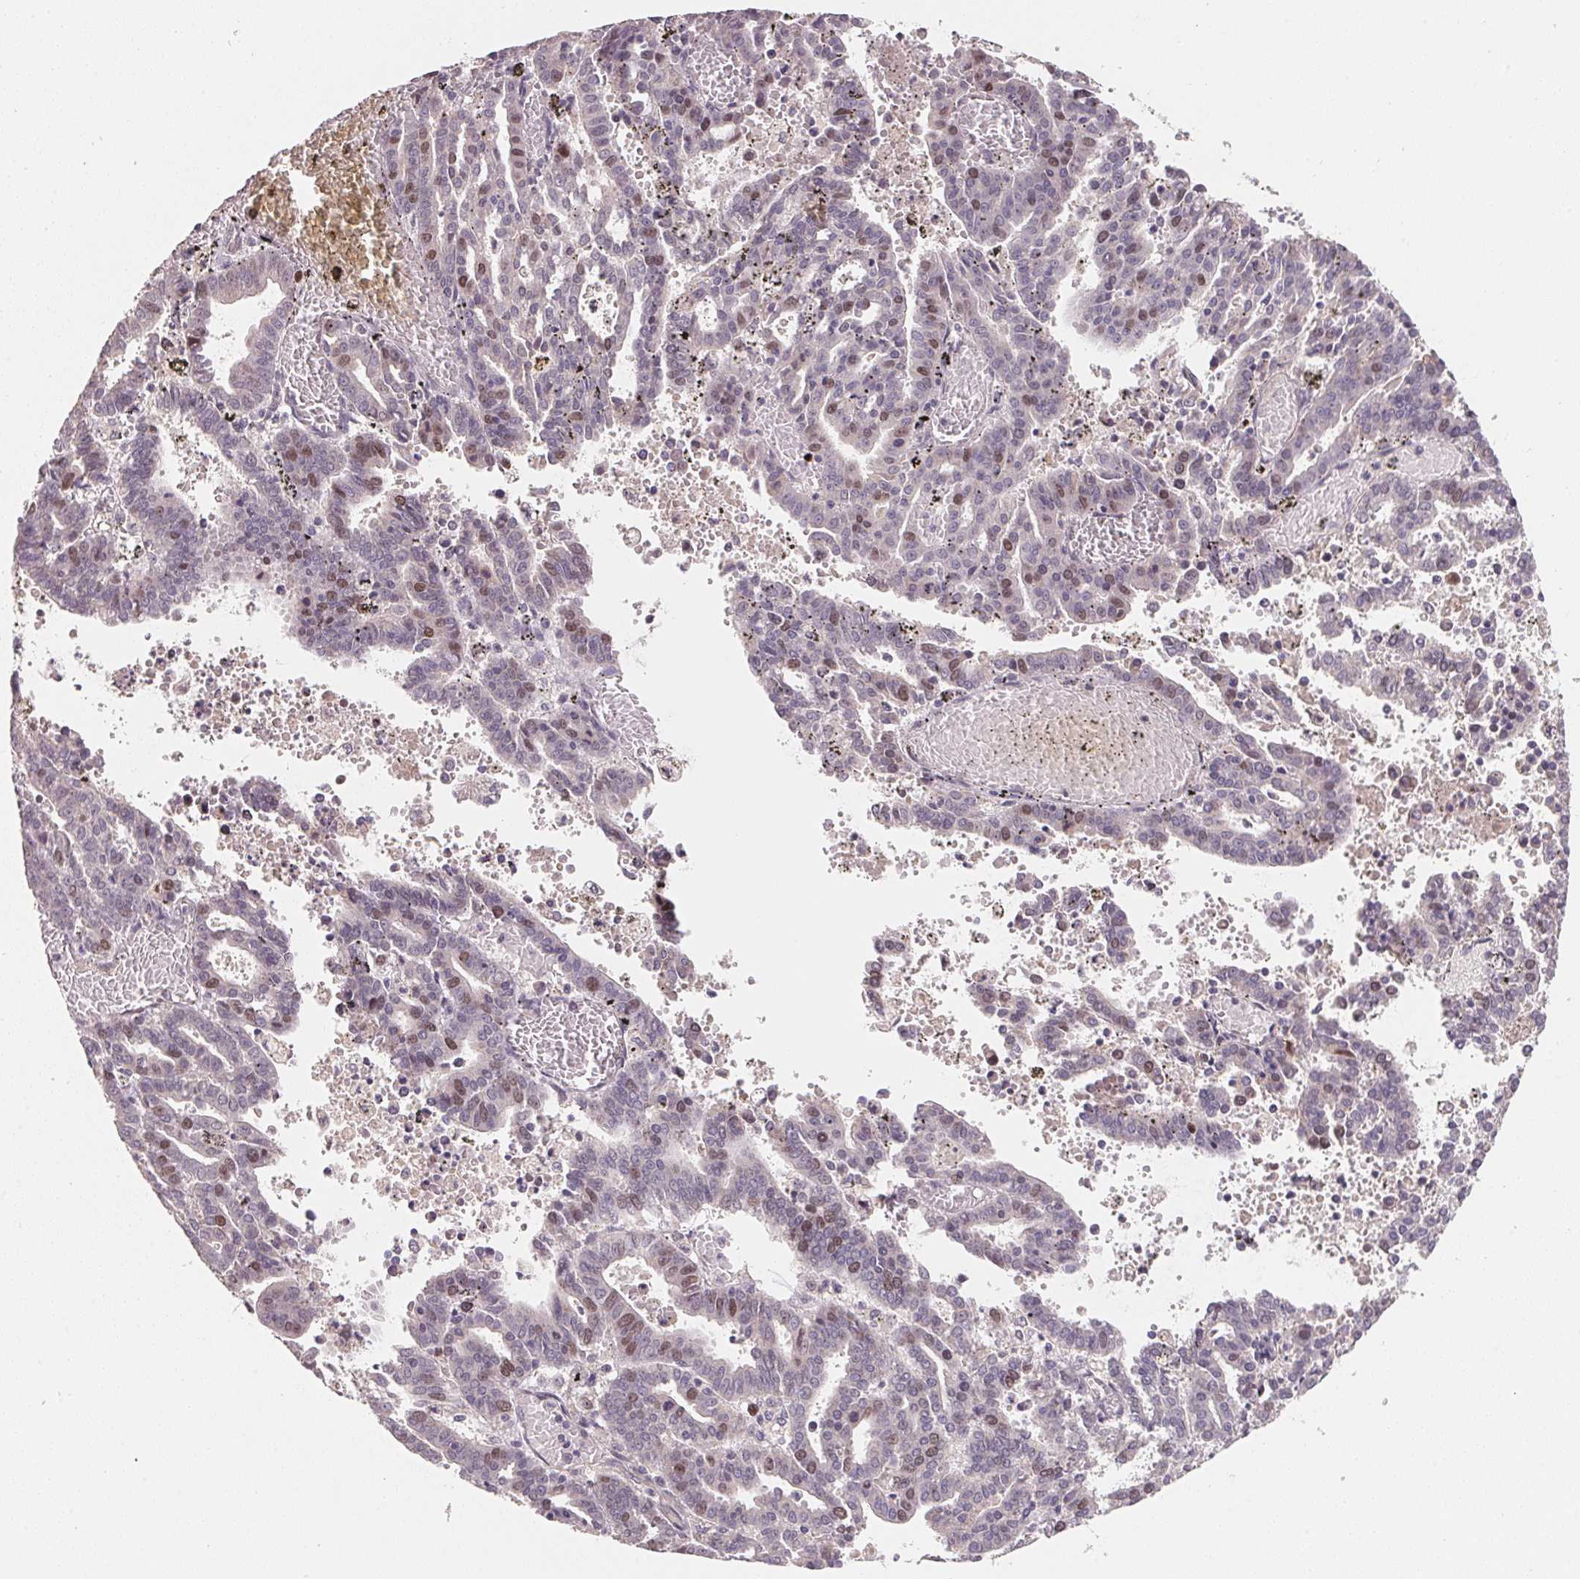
{"staining": {"intensity": "moderate", "quantity": "25%-75%", "location": "nuclear"}, "tissue": "endometrial cancer", "cell_type": "Tumor cells", "image_type": "cancer", "snomed": [{"axis": "morphology", "description": "Adenocarcinoma, NOS"}, {"axis": "topography", "description": "Uterus"}], "caption": "Immunohistochemistry image of neoplastic tissue: endometrial adenocarcinoma stained using IHC shows medium levels of moderate protein expression localized specifically in the nuclear of tumor cells, appearing as a nuclear brown color.", "gene": "KIFC1", "patient": {"sex": "female", "age": 83}}